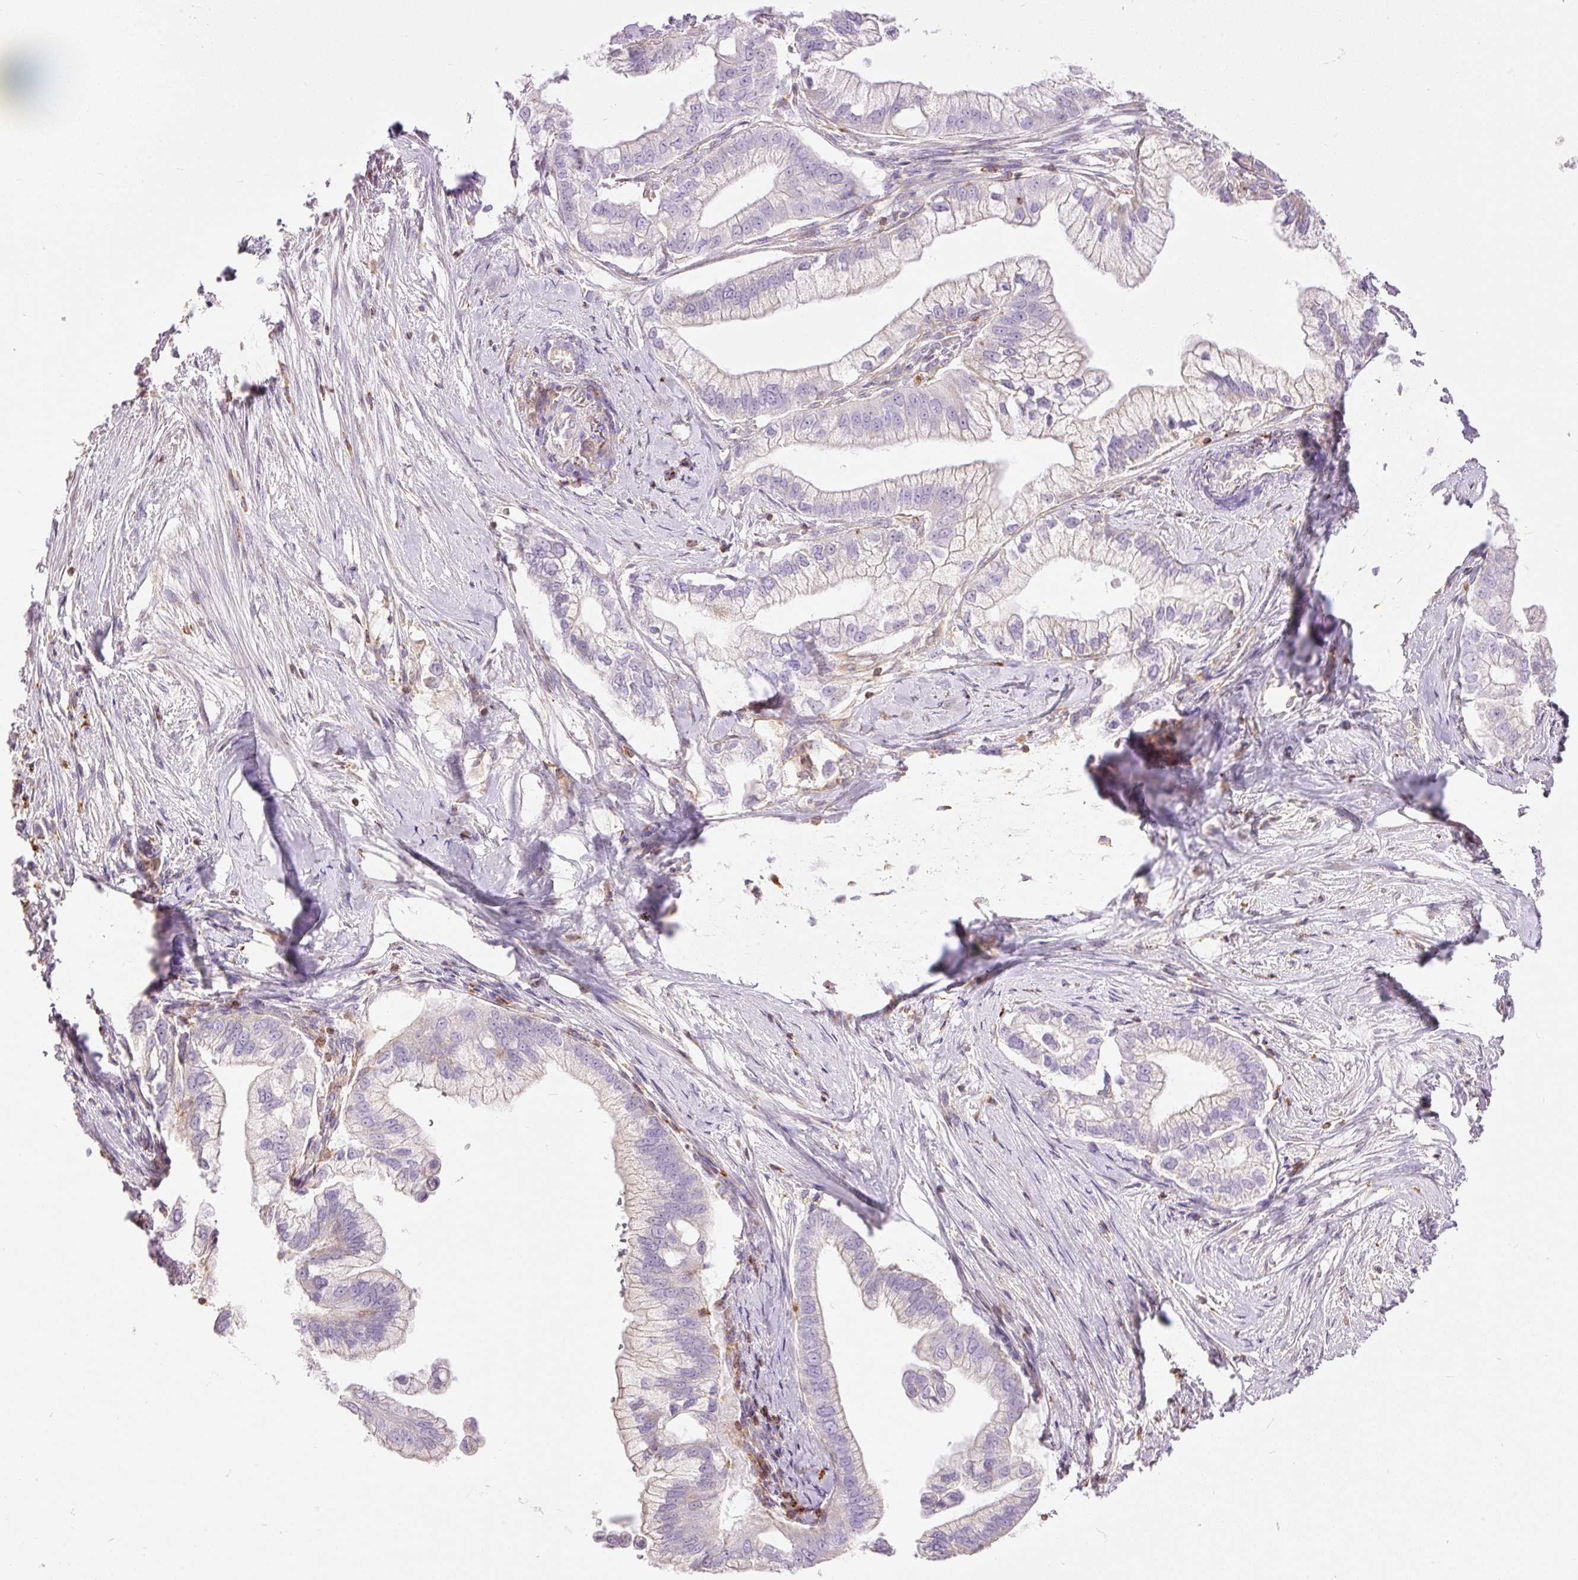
{"staining": {"intensity": "negative", "quantity": "none", "location": "none"}, "tissue": "pancreatic cancer", "cell_type": "Tumor cells", "image_type": "cancer", "snomed": [{"axis": "morphology", "description": "Adenocarcinoma, NOS"}, {"axis": "topography", "description": "Pancreas"}], "caption": "This is a micrograph of immunohistochemistry (IHC) staining of pancreatic adenocarcinoma, which shows no positivity in tumor cells. The staining was performed using DAB (3,3'-diaminobenzidine) to visualize the protein expression in brown, while the nuclei were stained in blue with hematoxylin (Magnification: 20x).", "gene": "DOK6", "patient": {"sex": "male", "age": 70}}